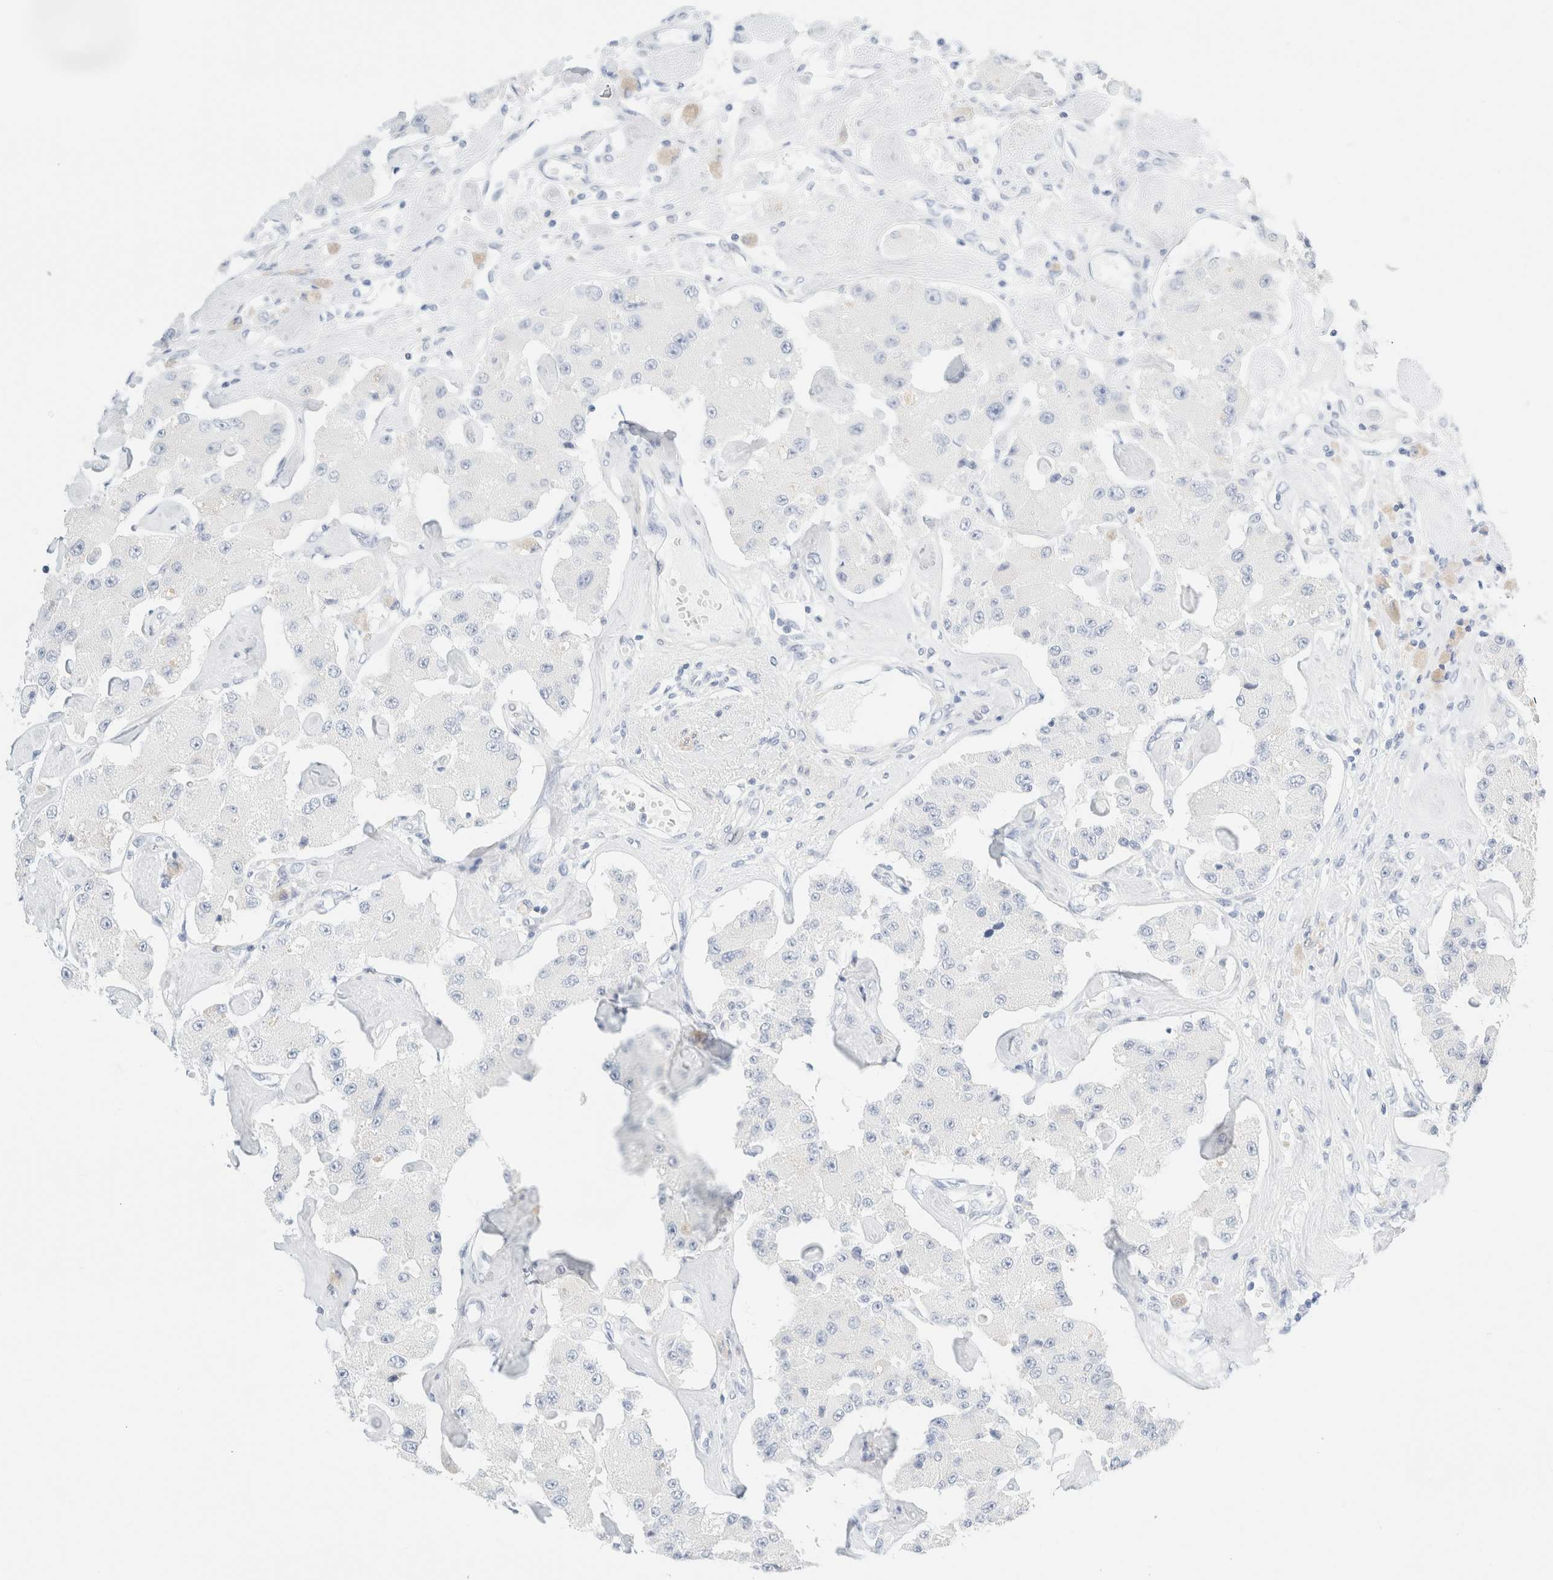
{"staining": {"intensity": "negative", "quantity": "none", "location": "none"}, "tissue": "carcinoid", "cell_type": "Tumor cells", "image_type": "cancer", "snomed": [{"axis": "morphology", "description": "Carcinoid, malignant, NOS"}, {"axis": "topography", "description": "Pancreas"}], "caption": "Tumor cells show no significant protein staining in carcinoid.", "gene": "DPYS", "patient": {"sex": "male", "age": 41}}